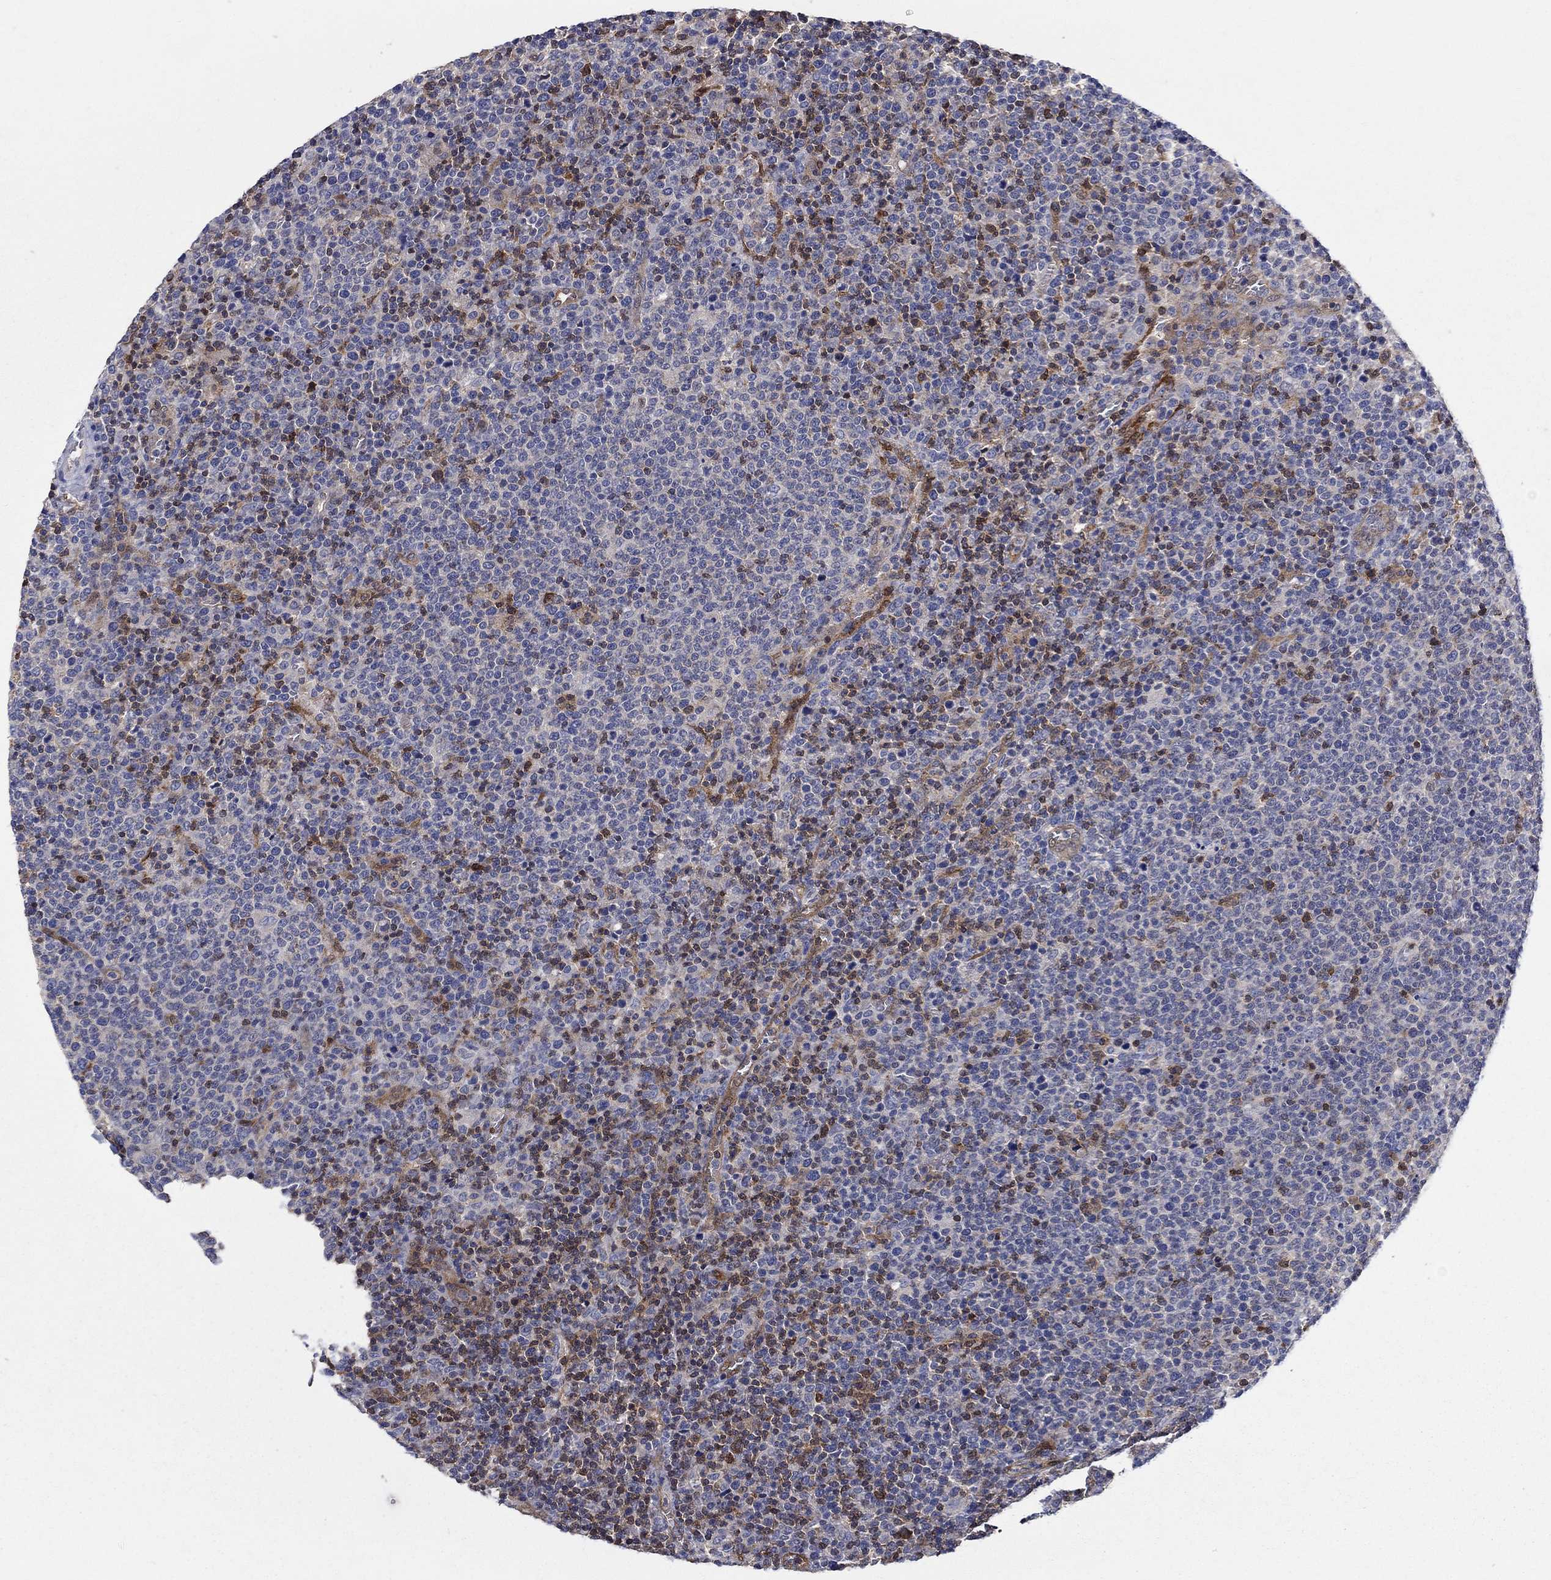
{"staining": {"intensity": "negative", "quantity": "none", "location": "none"}, "tissue": "lymphoma", "cell_type": "Tumor cells", "image_type": "cancer", "snomed": [{"axis": "morphology", "description": "Malignant lymphoma, non-Hodgkin's type, High grade"}, {"axis": "topography", "description": "Lymph node"}], "caption": "An IHC micrograph of malignant lymphoma, non-Hodgkin's type (high-grade) is shown. There is no staining in tumor cells of malignant lymphoma, non-Hodgkin's type (high-grade).", "gene": "AGFG2", "patient": {"sex": "male", "age": 61}}